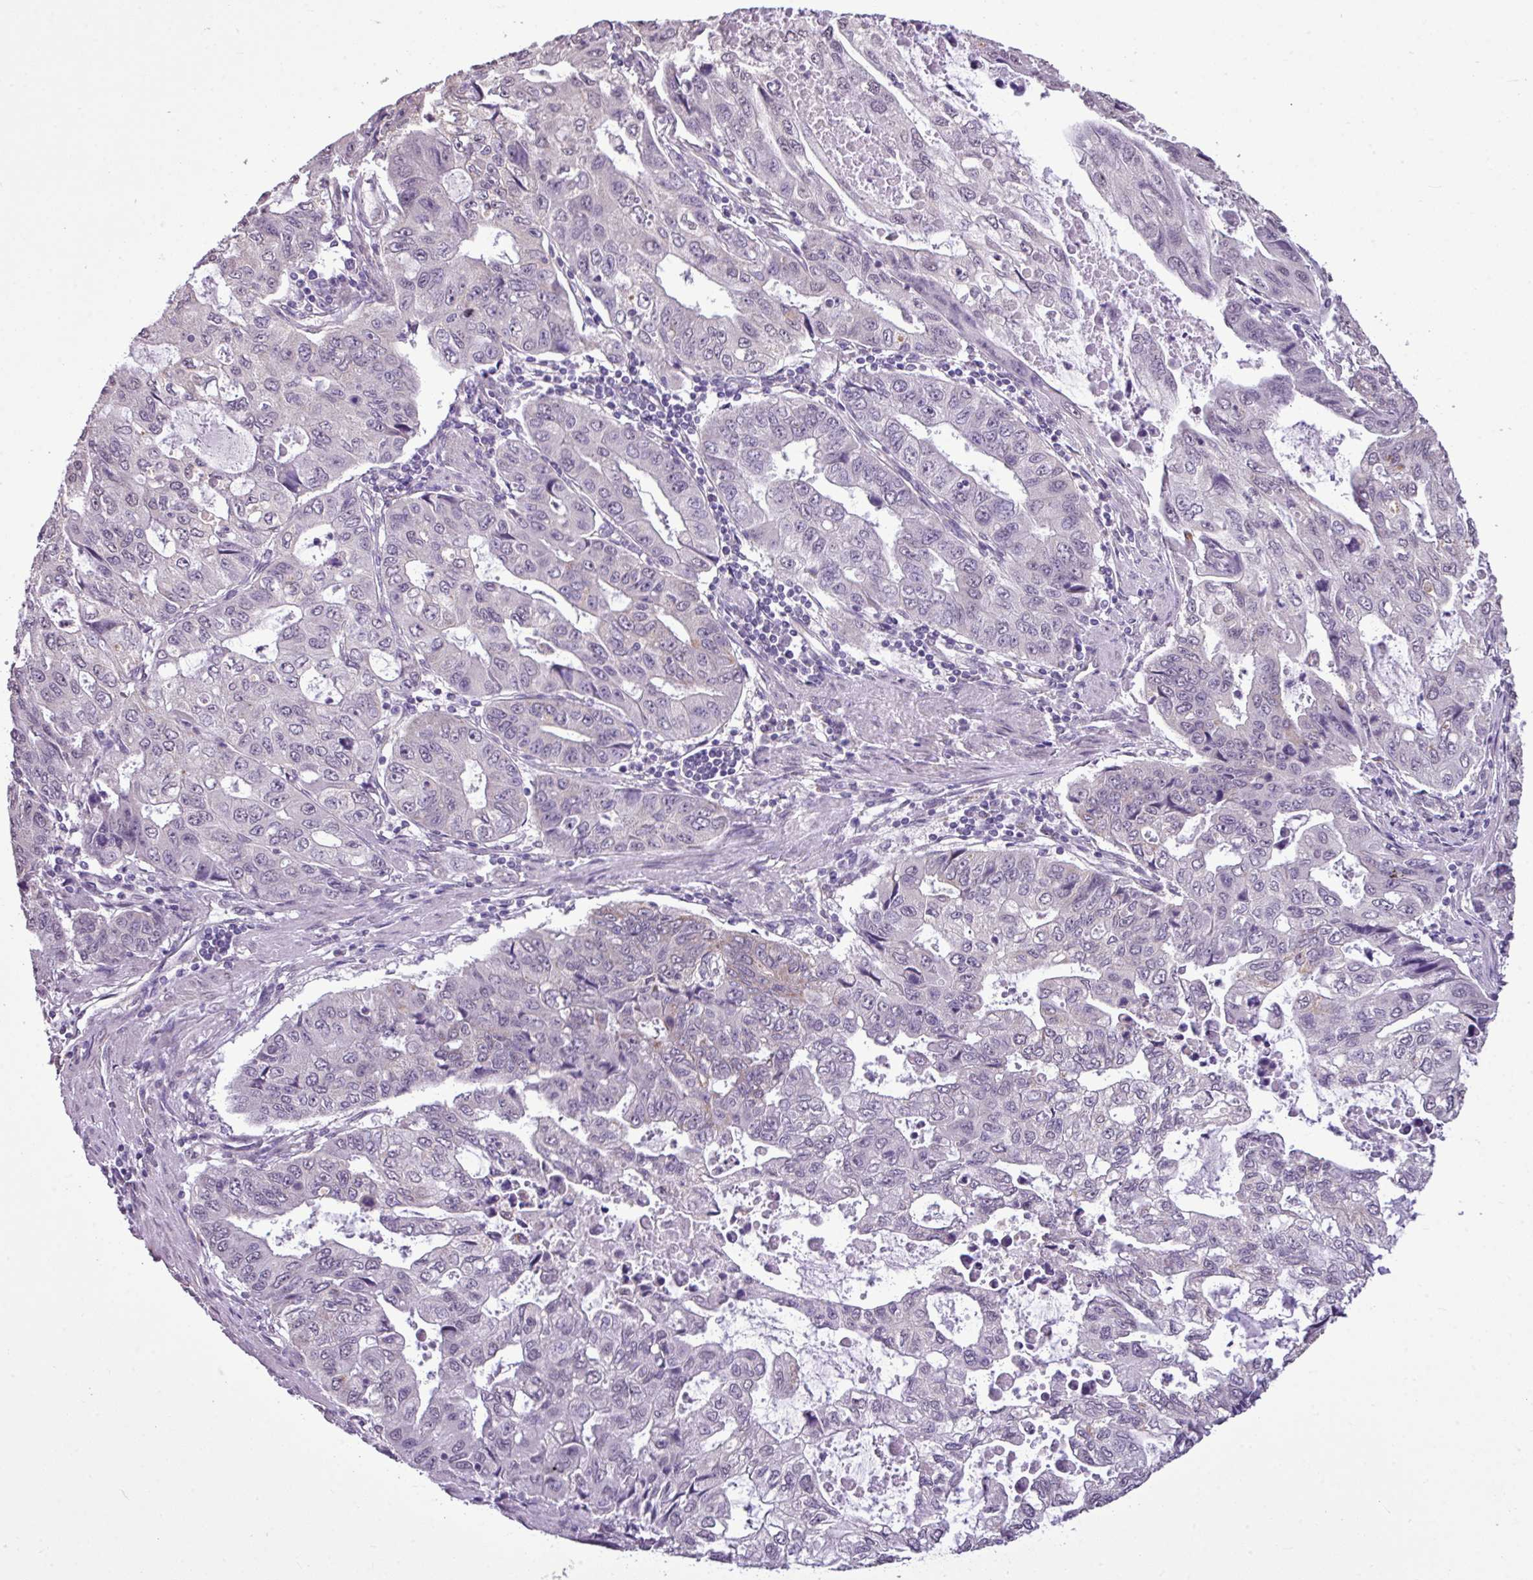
{"staining": {"intensity": "negative", "quantity": "none", "location": "none"}, "tissue": "stomach cancer", "cell_type": "Tumor cells", "image_type": "cancer", "snomed": [{"axis": "morphology", "description": "Adenocarcinoma, NOS"}, {"axis": "topography", "description": "Stomach, upper"}], "caption": "This is an immunohistochemistry photomicrograph of human stomach cancer (adenocarcinoma). There is no expression in tumor cells.", "gene": "ALDH2", "patient": {"sex": "female", "age": 52}}